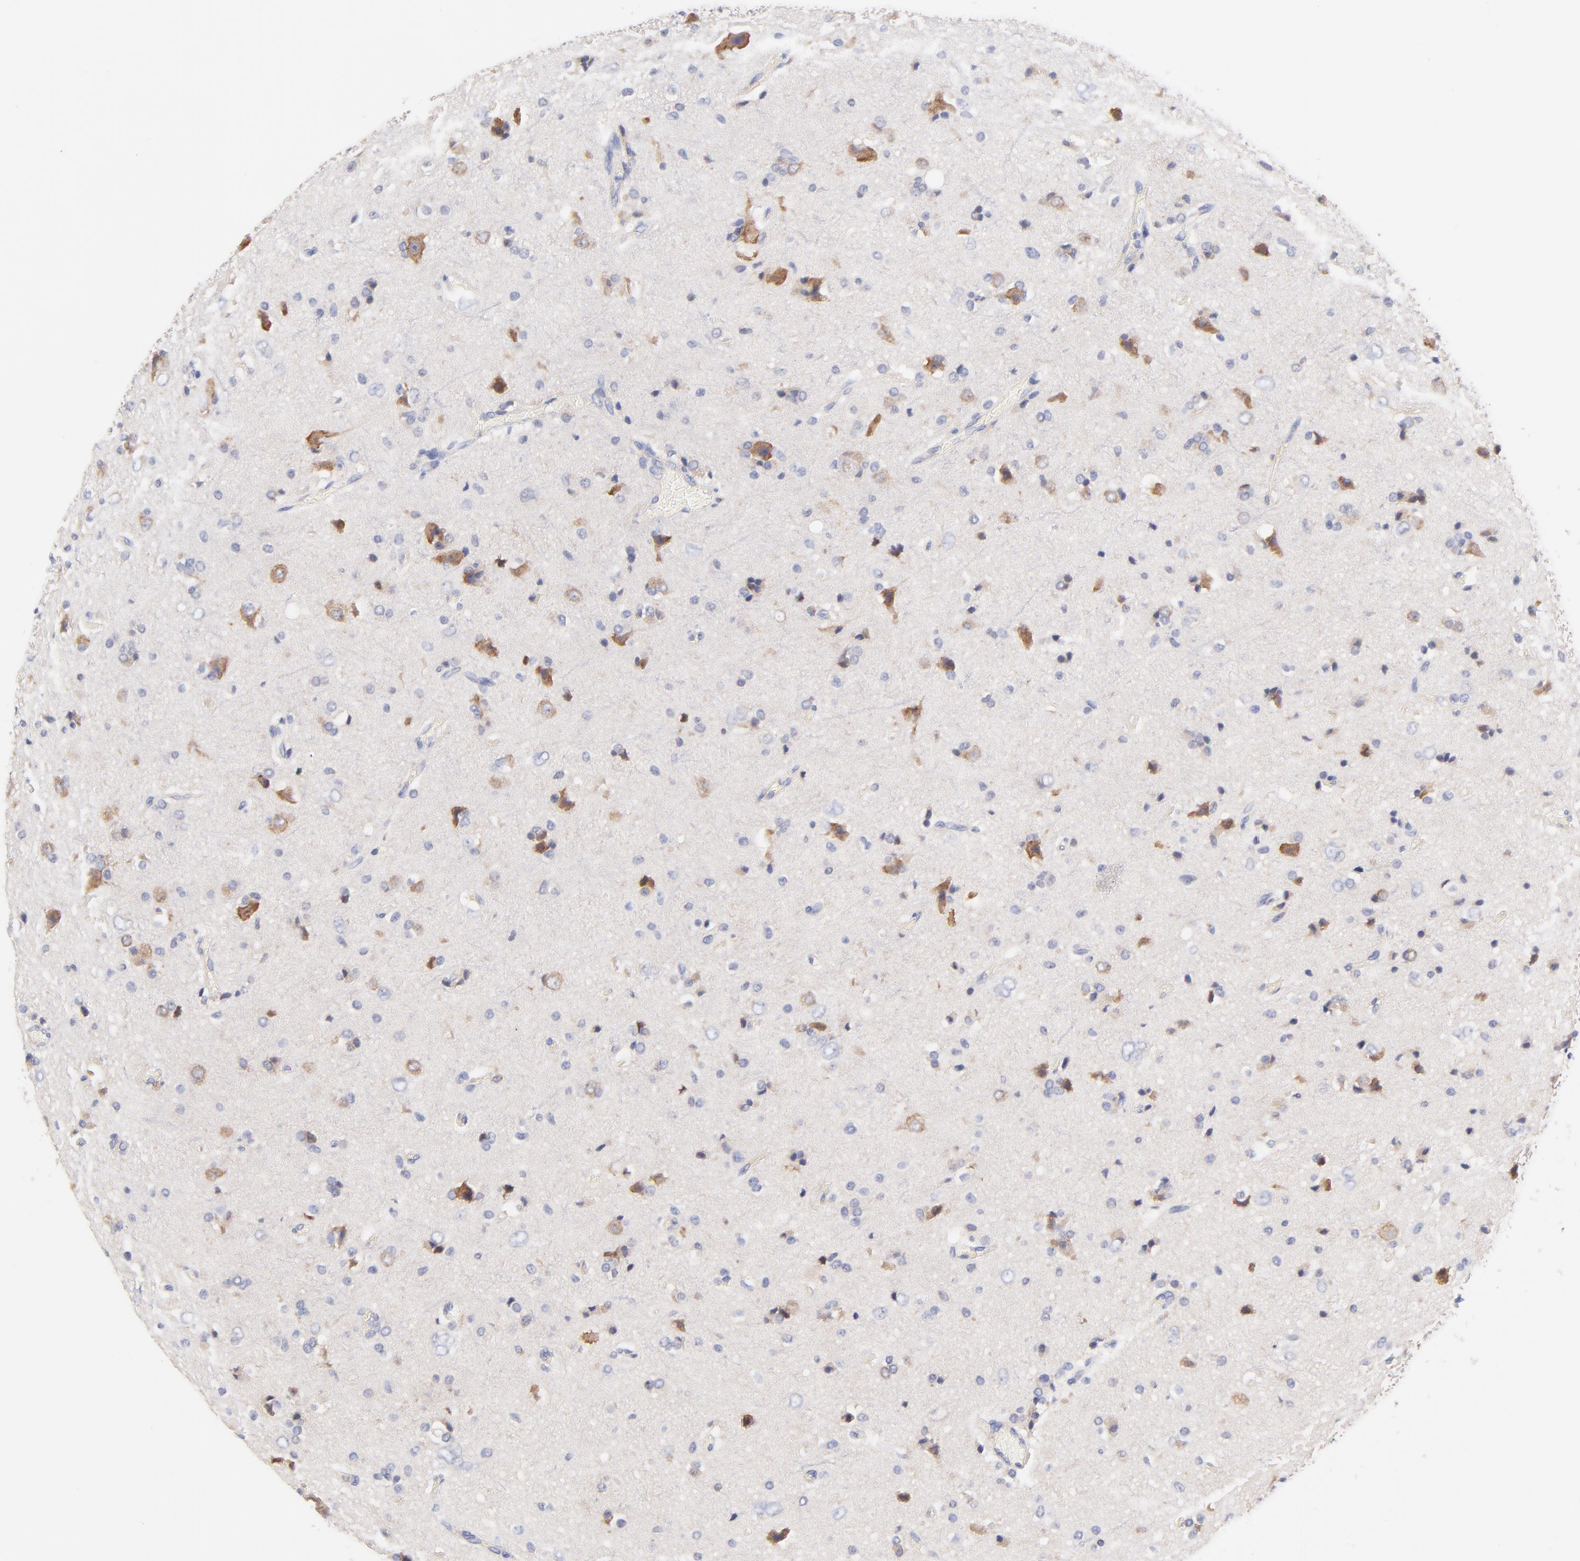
{"staining": {"intensity": "negative", "quantity": "none", "location": "none"}, "tissue": "glioma", "cell_type": "Tumor cells", "image_type": "cancer", "snomed": [{"axis": "morphology", "description": "Glioma, malignant, High grade"}, {"axis": "topography", "description": "Brain"}], "caption": "DAB immunohistochemical staining of human glioma displays no significant expression in tumor cells.", "gene": "TNFRSF13C", "patient": {"sex": "male", "age": 47}}